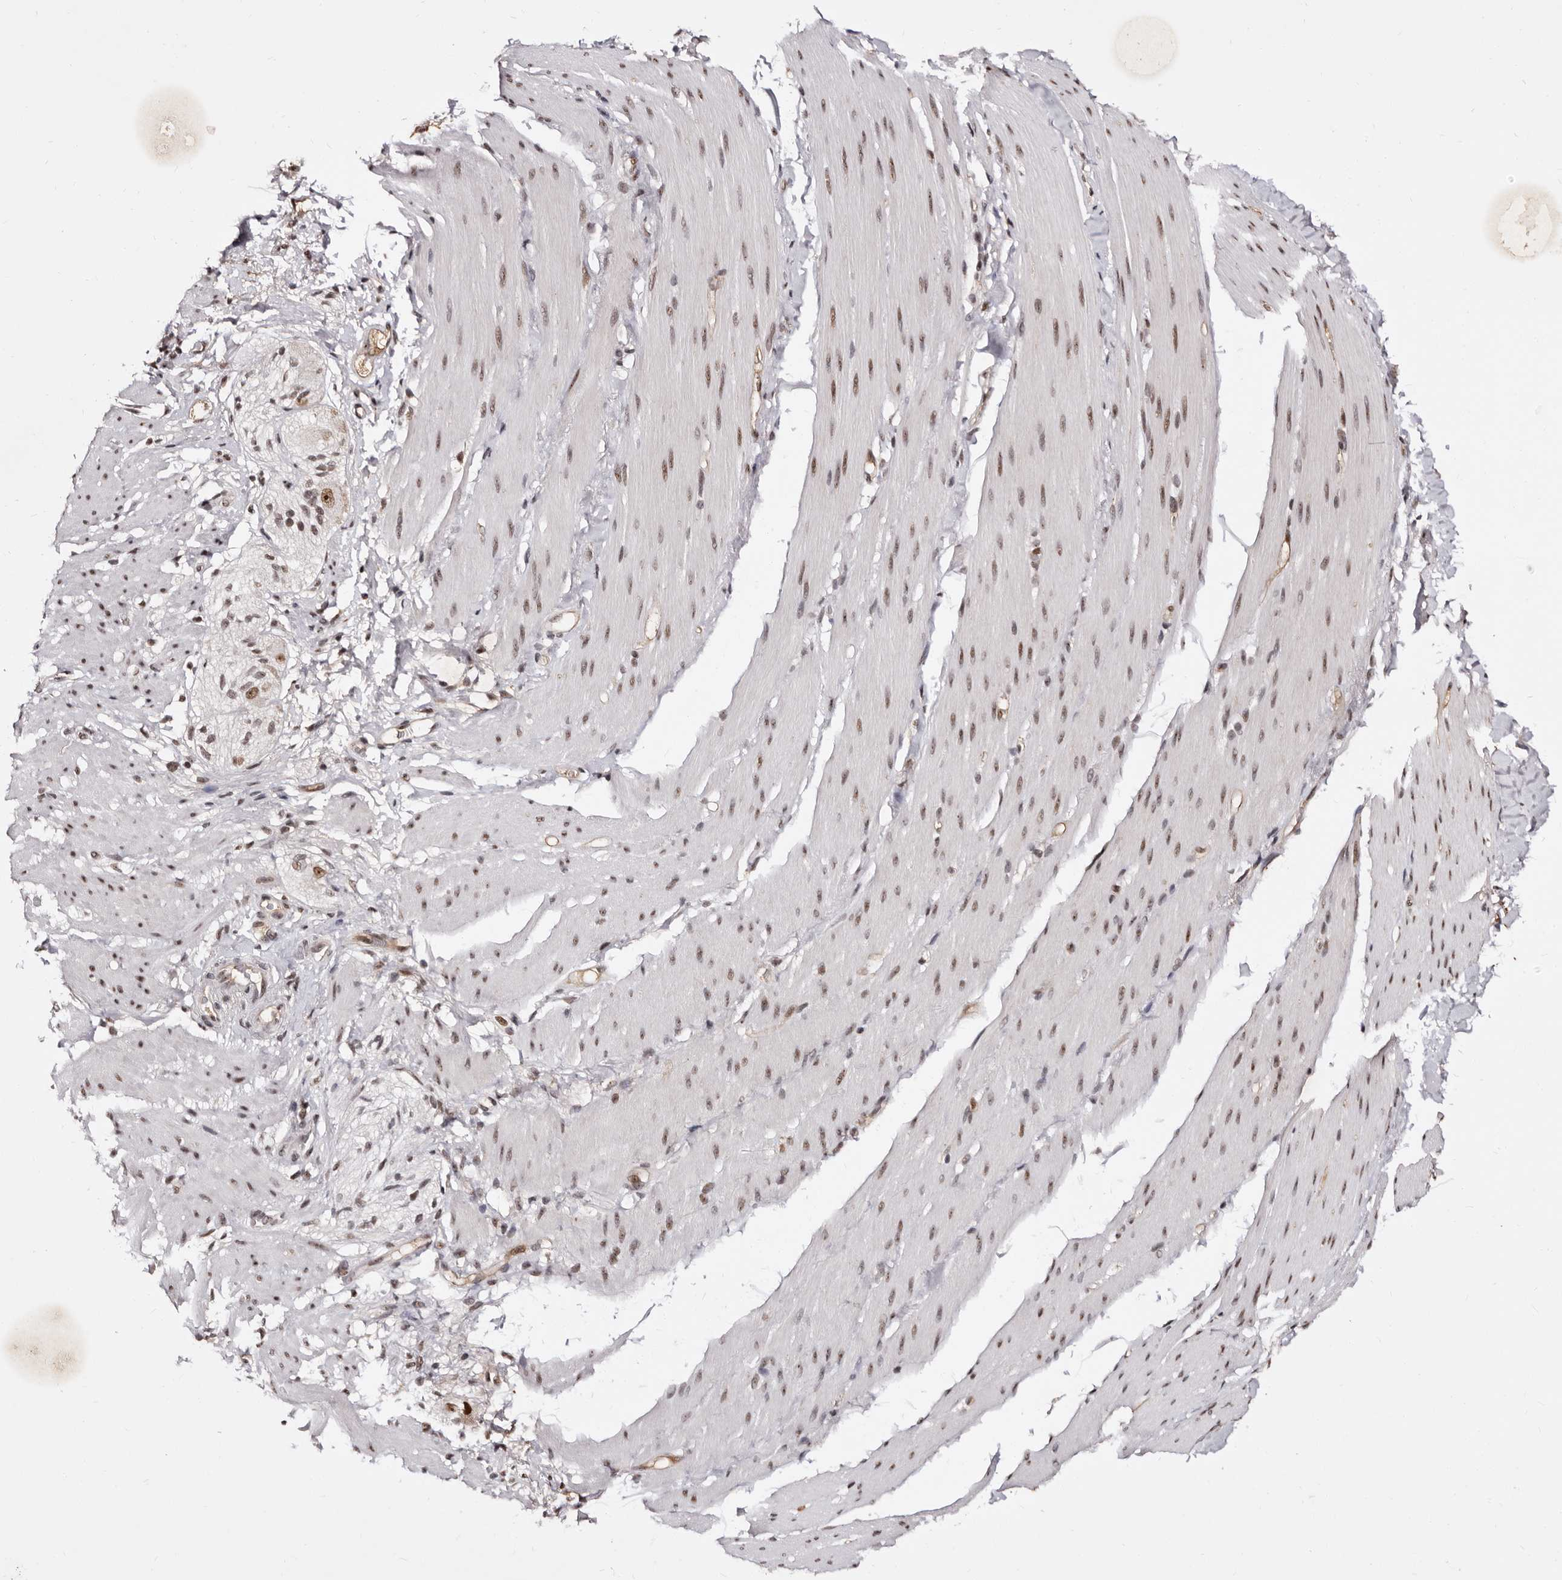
{"staining": {"intensity": "moderate", "quantity": ">75%", "location": "nuclear"}, "tissue": "smooth muscle", "cell_type": "Smooth muscle cells", "image_type": "normal", "snomed": [{"axis": "morphology", "description": "Normal tissue, NOS"}, {"axis": "topography", "description": "Smooth muscle"}, {"axis": "topography", "description": "Small intestine"}], "caption": "Smooth muscle cells display medium levels of moderate nuclear expression in about >75% of cells in benign smooth muscle. Nuclei are stained in blue.", "gene": "ANAPC11", "patient": {"sex": "female", "age": 84}}